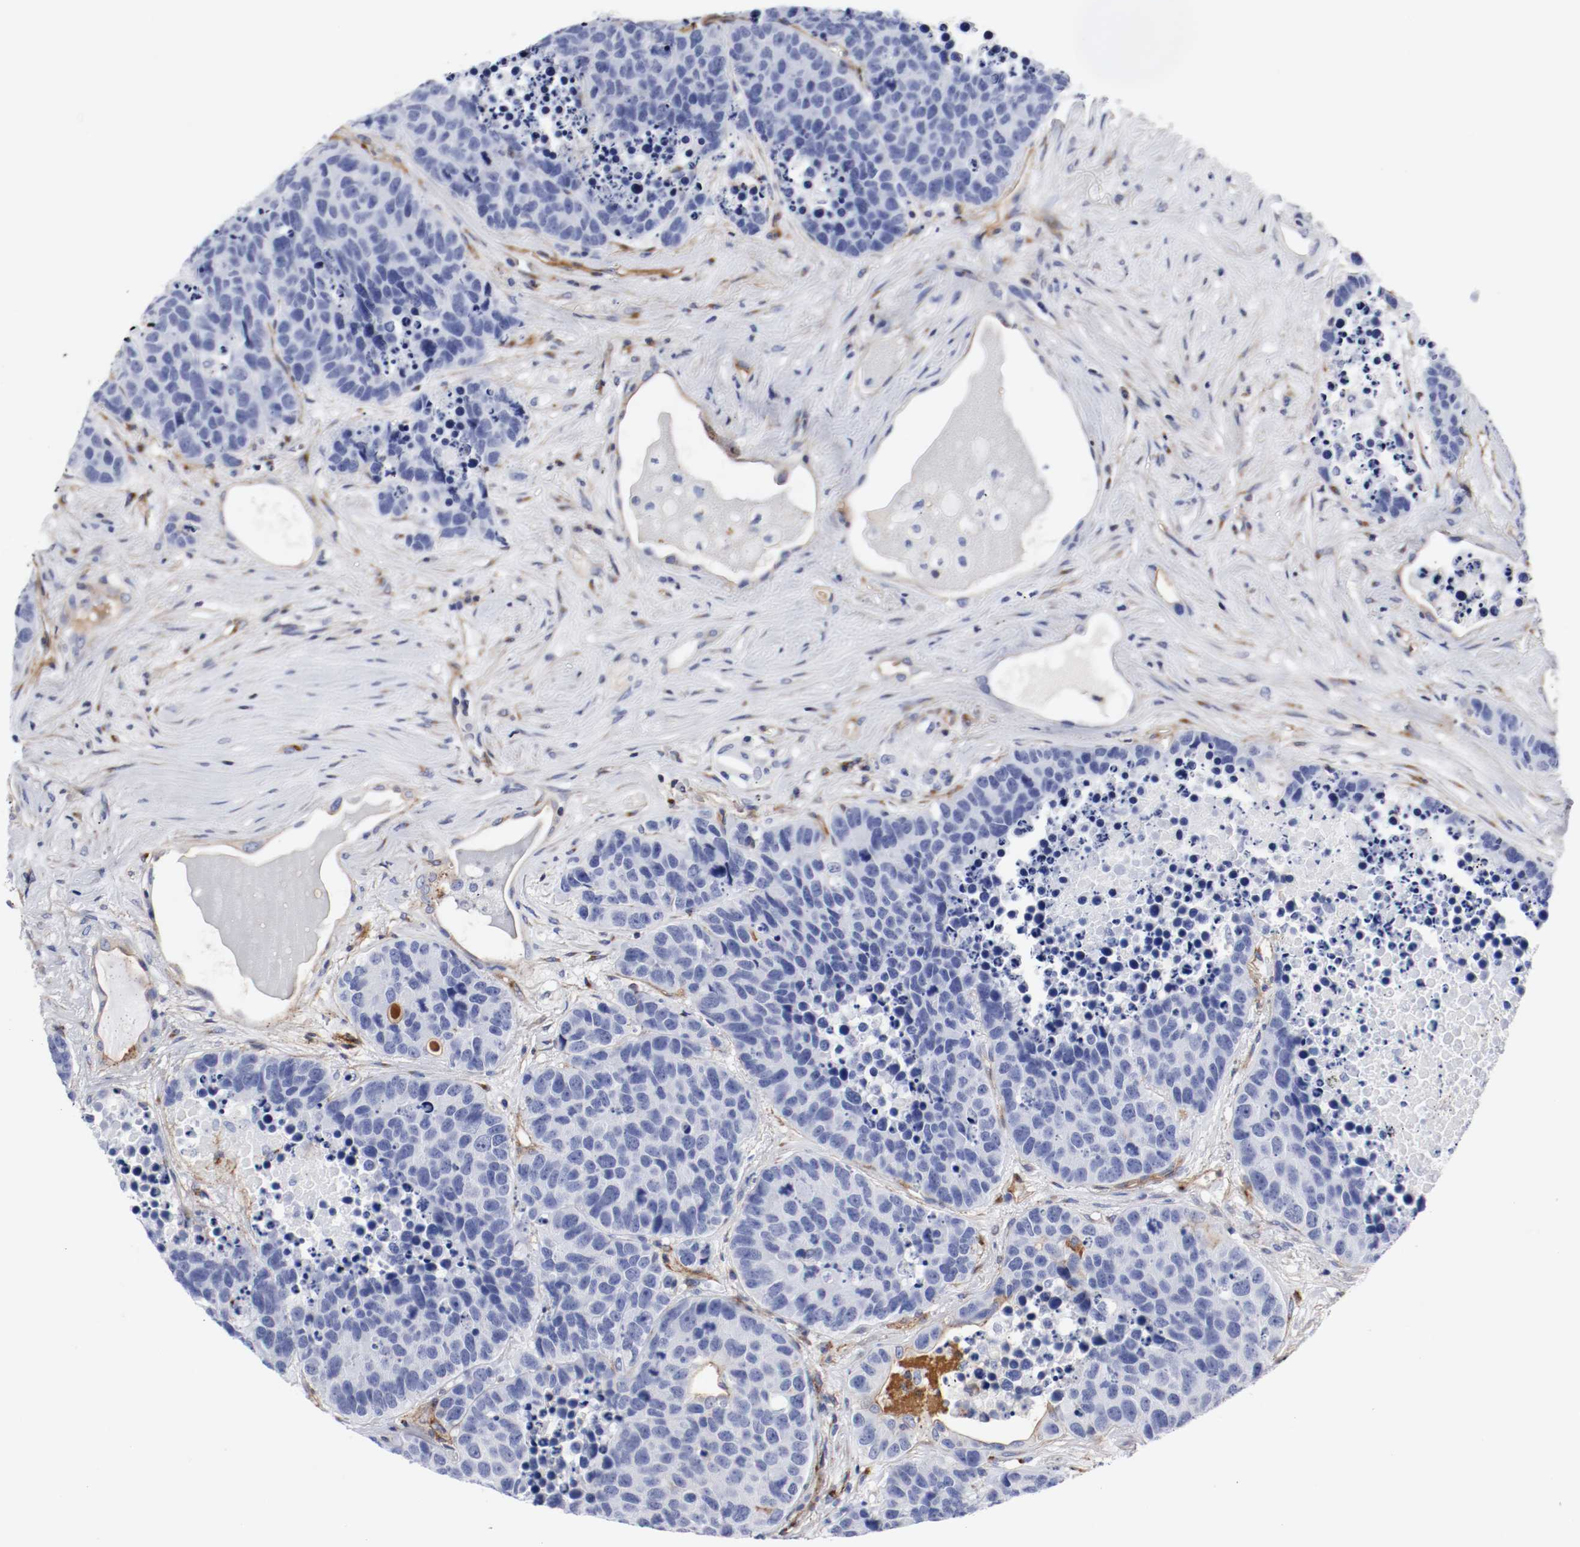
{"staining": {"intensity": "negative", "quantity": "none", "location": "none"}, "tissue": "carcinoid", "cell_type": "Tumor cells", "image_type": "cancer", "snomed": [{"axis": "morphology", "description": "Carcinoid, malignant, NOS"}, {"axis": "topography", "description": "Lung"}], "caption": "Carcinoid (malignant) was stained to show a protein in brown. There is no significant staining in tumor cells.", "gene": "IFITM1", "patient": {"sex": "male", "age": 60}}